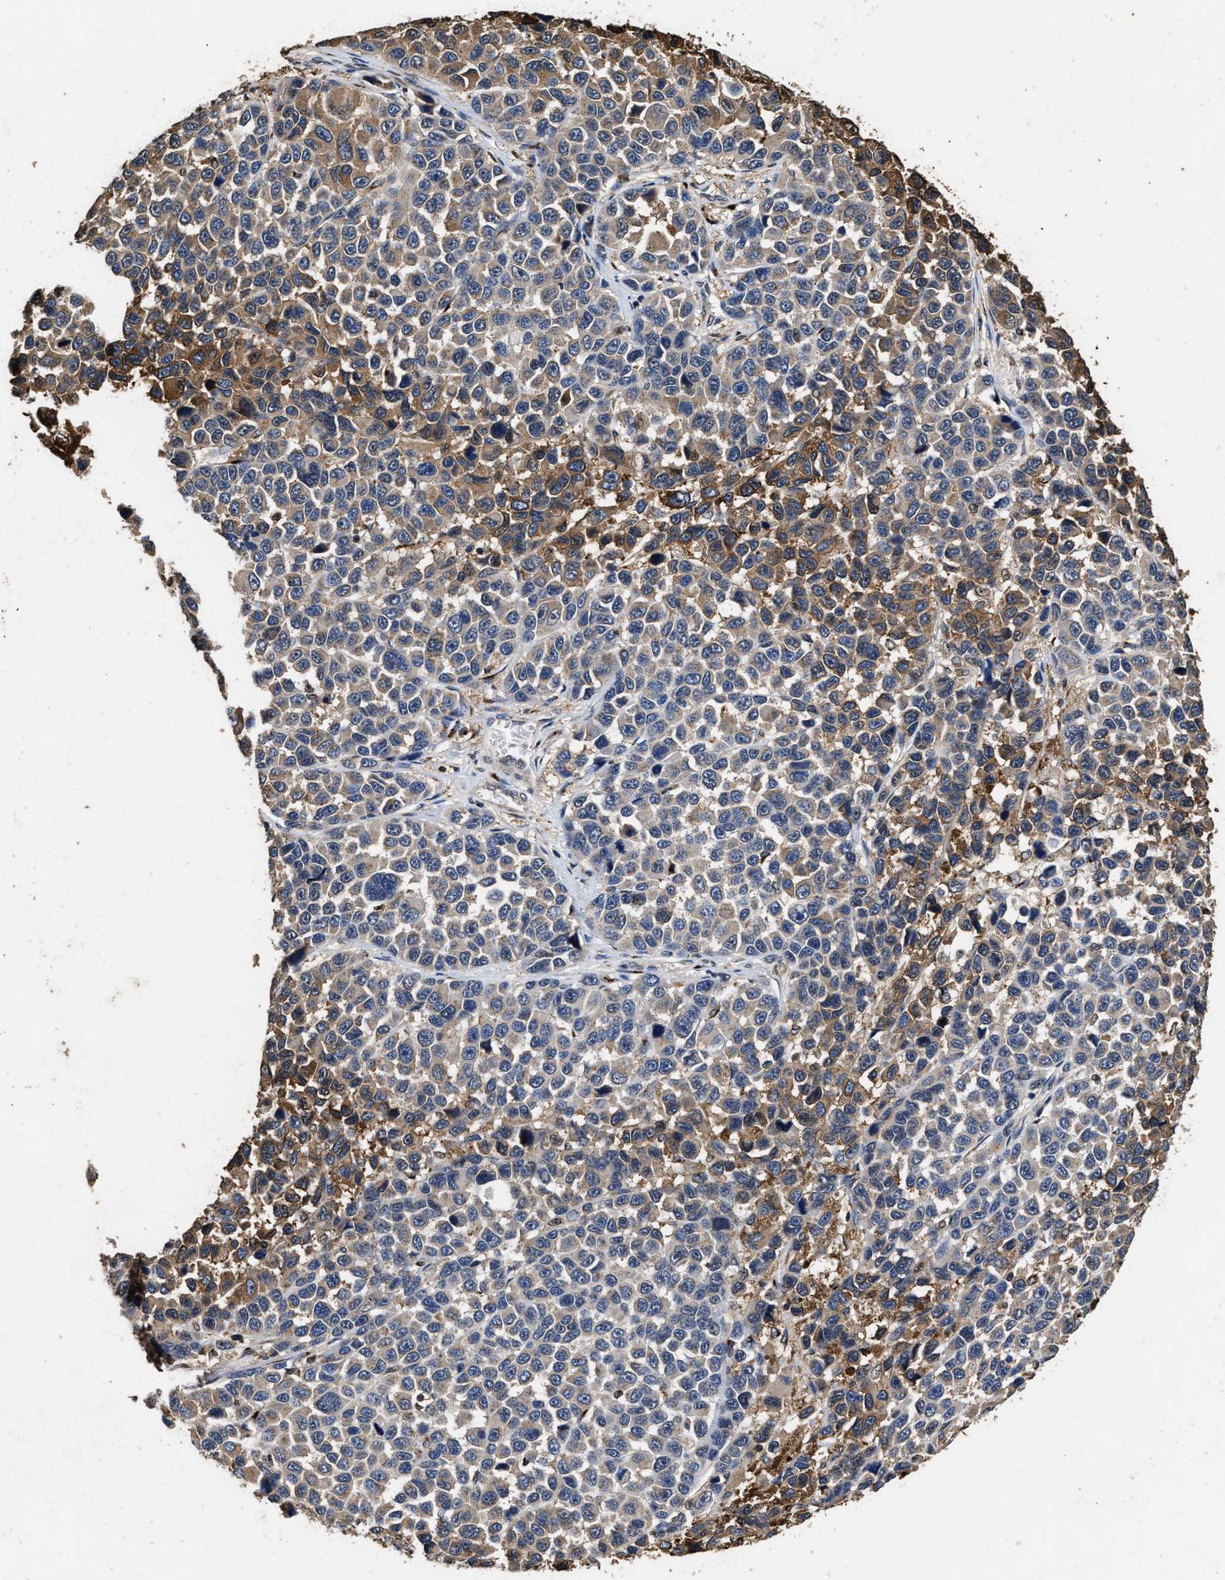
{"staining": {"intensity": "moderate", "quantity": "25%-75%", "location": "cytoplasmic/membranous"}, "tissue": "melanoma", "cell_type": "Tumor cells", "image_type": "cancer", "snomed": [{"axis": "morphology", "description": "Malignant melanoma, NOS"}, {"axis": "topography", "description": "Skin"}], "caption": "Immunohistochemistry (IHC) histopathology image of neoplastic tissue: malignant melanoma stained using immunohistochemistry shows medium levels of moderate protein expression localized specifically in the cytoplasmic/membranous of tumor cells, appearing as a cytoplasmic/membranous brown color.", "gene": "TPST2", "patient": {"sex": "male", "age": 53}}